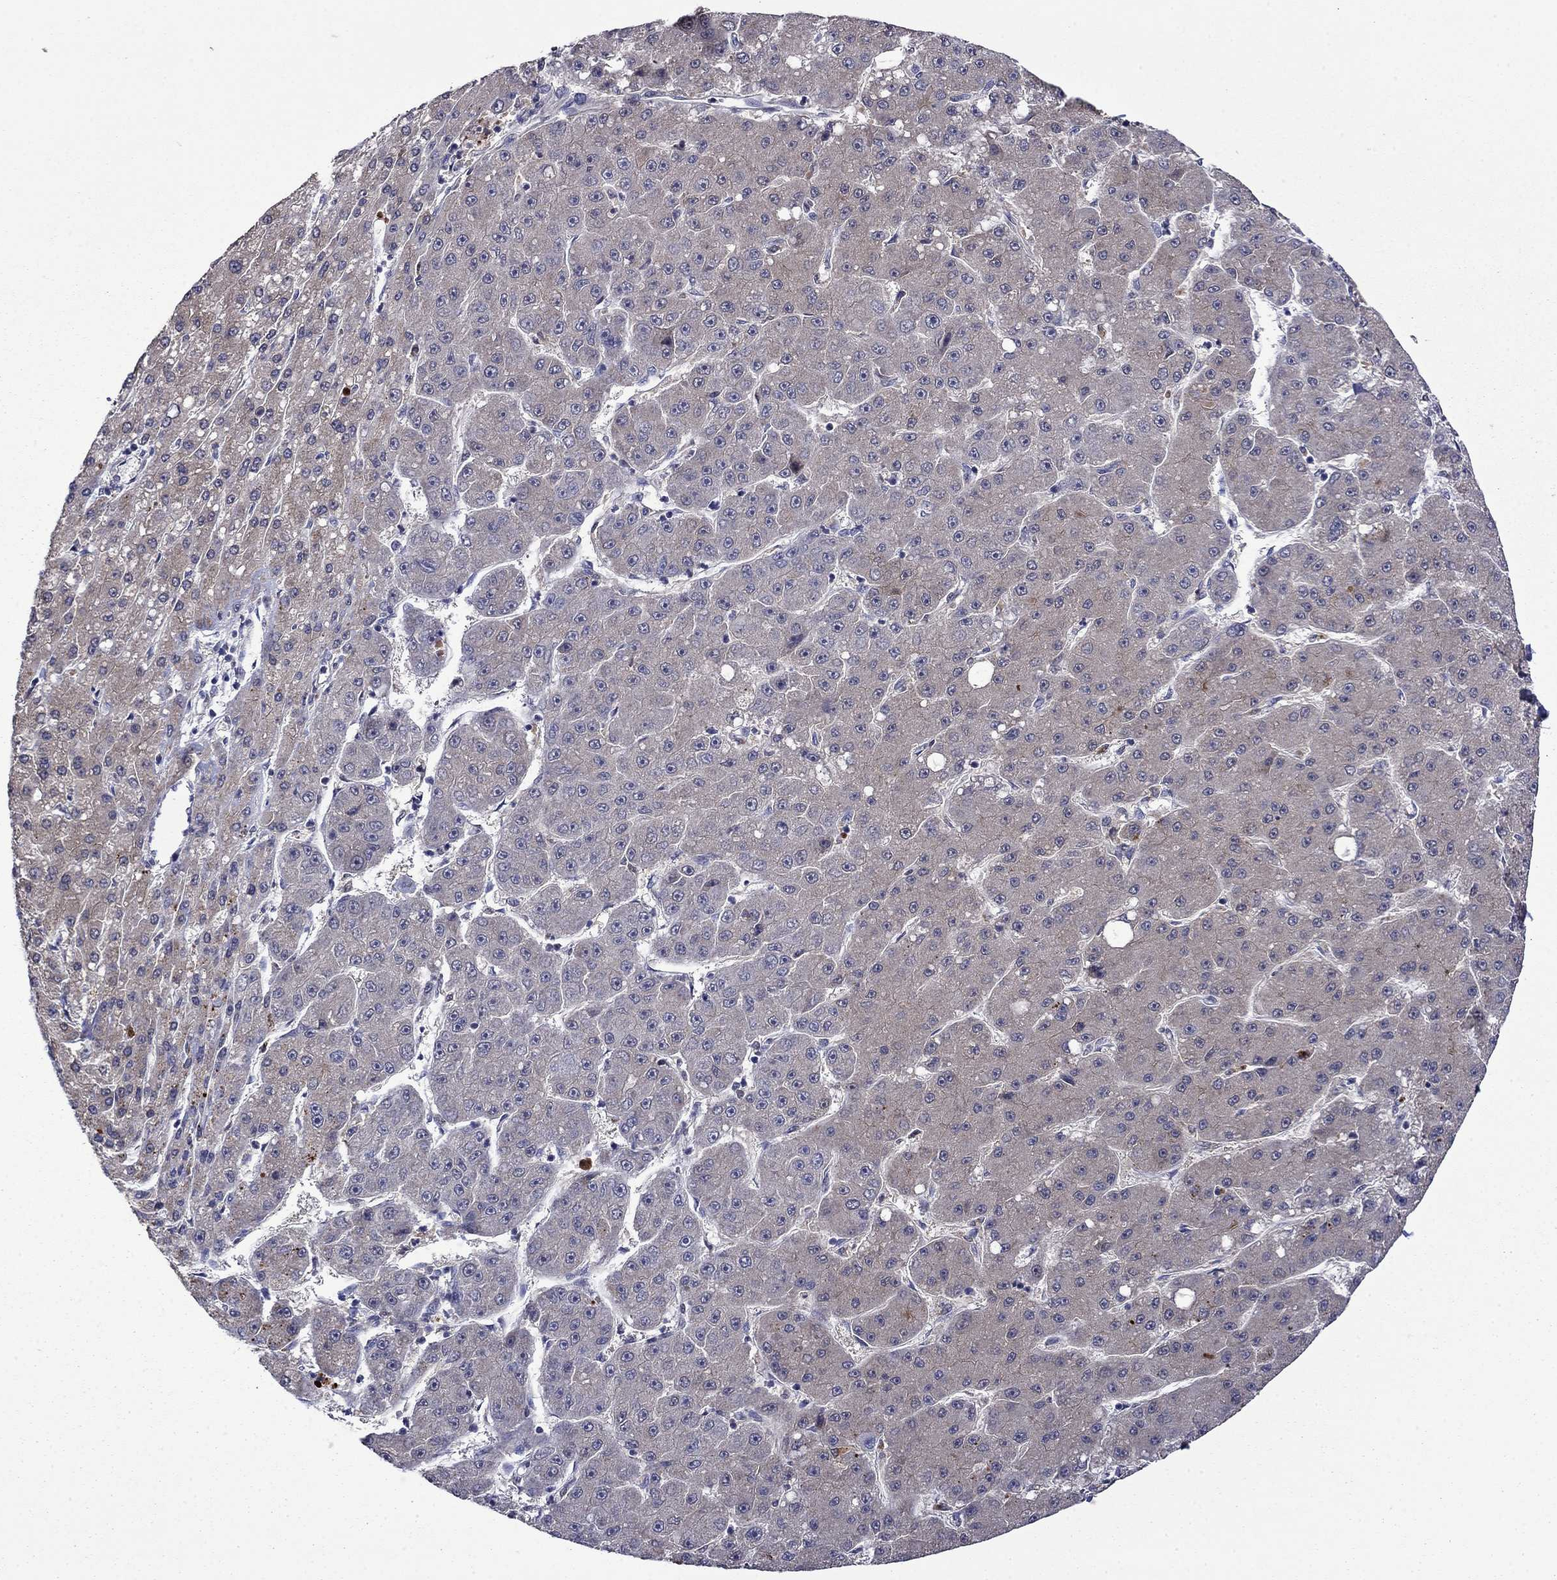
{"staining": {"intensity": "negative", "quantity": "none", "location": "none"}, "tissue": "liver cancer", "cell_type": "Tumor cells", "image_type": "cancer", "snomed": [{"axis": "morphology", "description": "Carcinoma, Hepatocellular, NOS"}, {"axis": "topography", "description": "Liver"}], "caption": "A high-resolution image shows immunohistochemistry (IHC) staining of hepatocellular carcinoma (liver), which displays no significant expression in tumor cells.", "gene": "TPMT", "patient": {"sex": "male", "age": 67}}